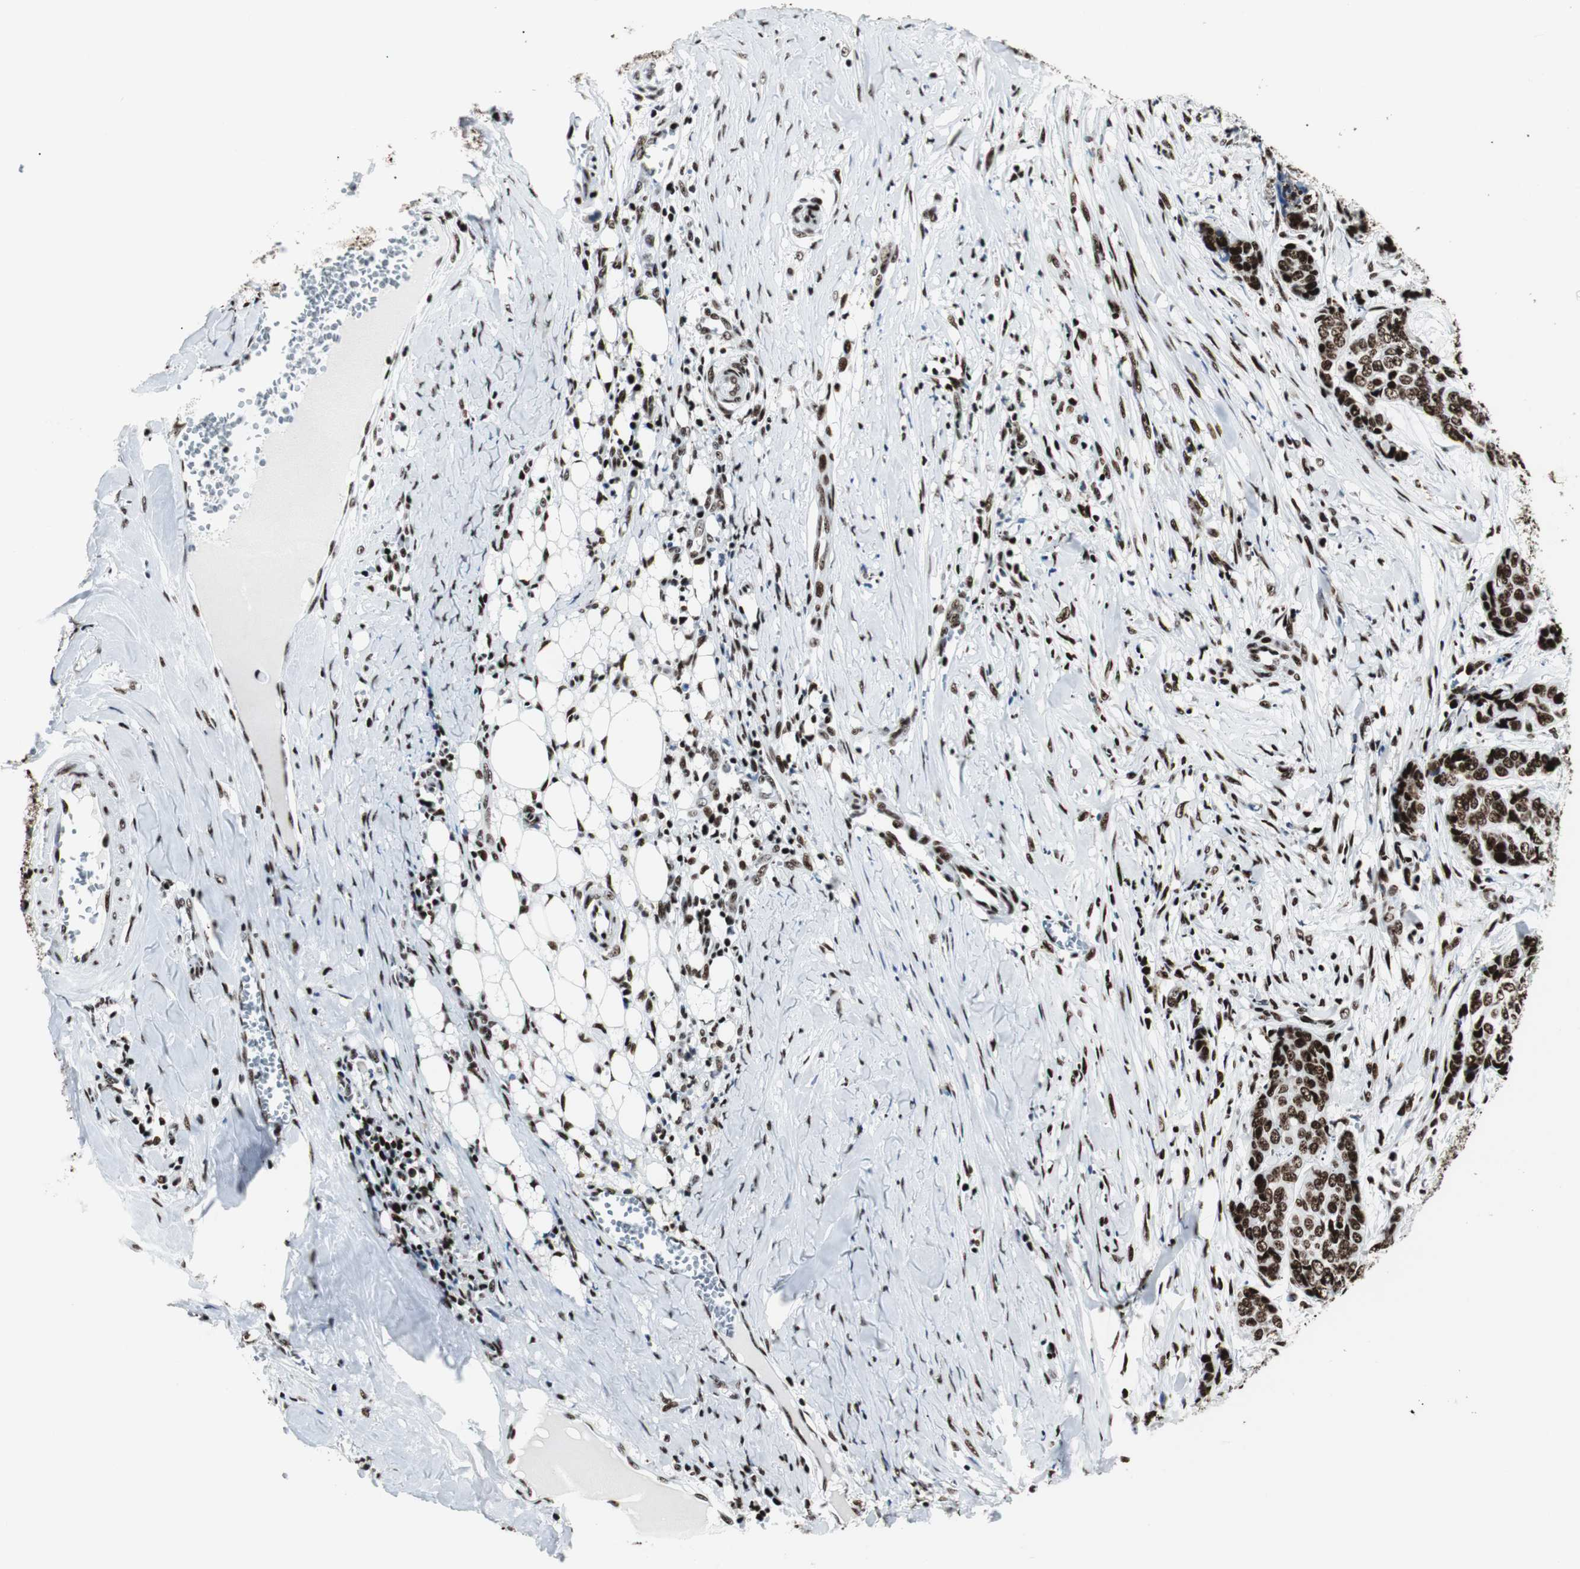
{"staining": {"intensity": "strong", "quantity": ">75%", "location": "nuclear"}, "tissue": "skin cancer", "cell_type": "Tumor cells", "image_type": "cancer", "snomed": [{"axis": "morphology", "description": "Basal cell carcinoma"}, {"axis": "topography", "description": "Skin"}], "caption": "A brown stain highlights strong nuclear positivity of a protein in human skin cancer (basal cell carcinoma) tumor cells. (Stains: DAB (3,3'-diaminobenzidine) in brown, nuclei in blue, Microscopy: brightfield microscopy at high magnification).", "gene": "NCL", "patient": {"sex": "female", "age": 64}}